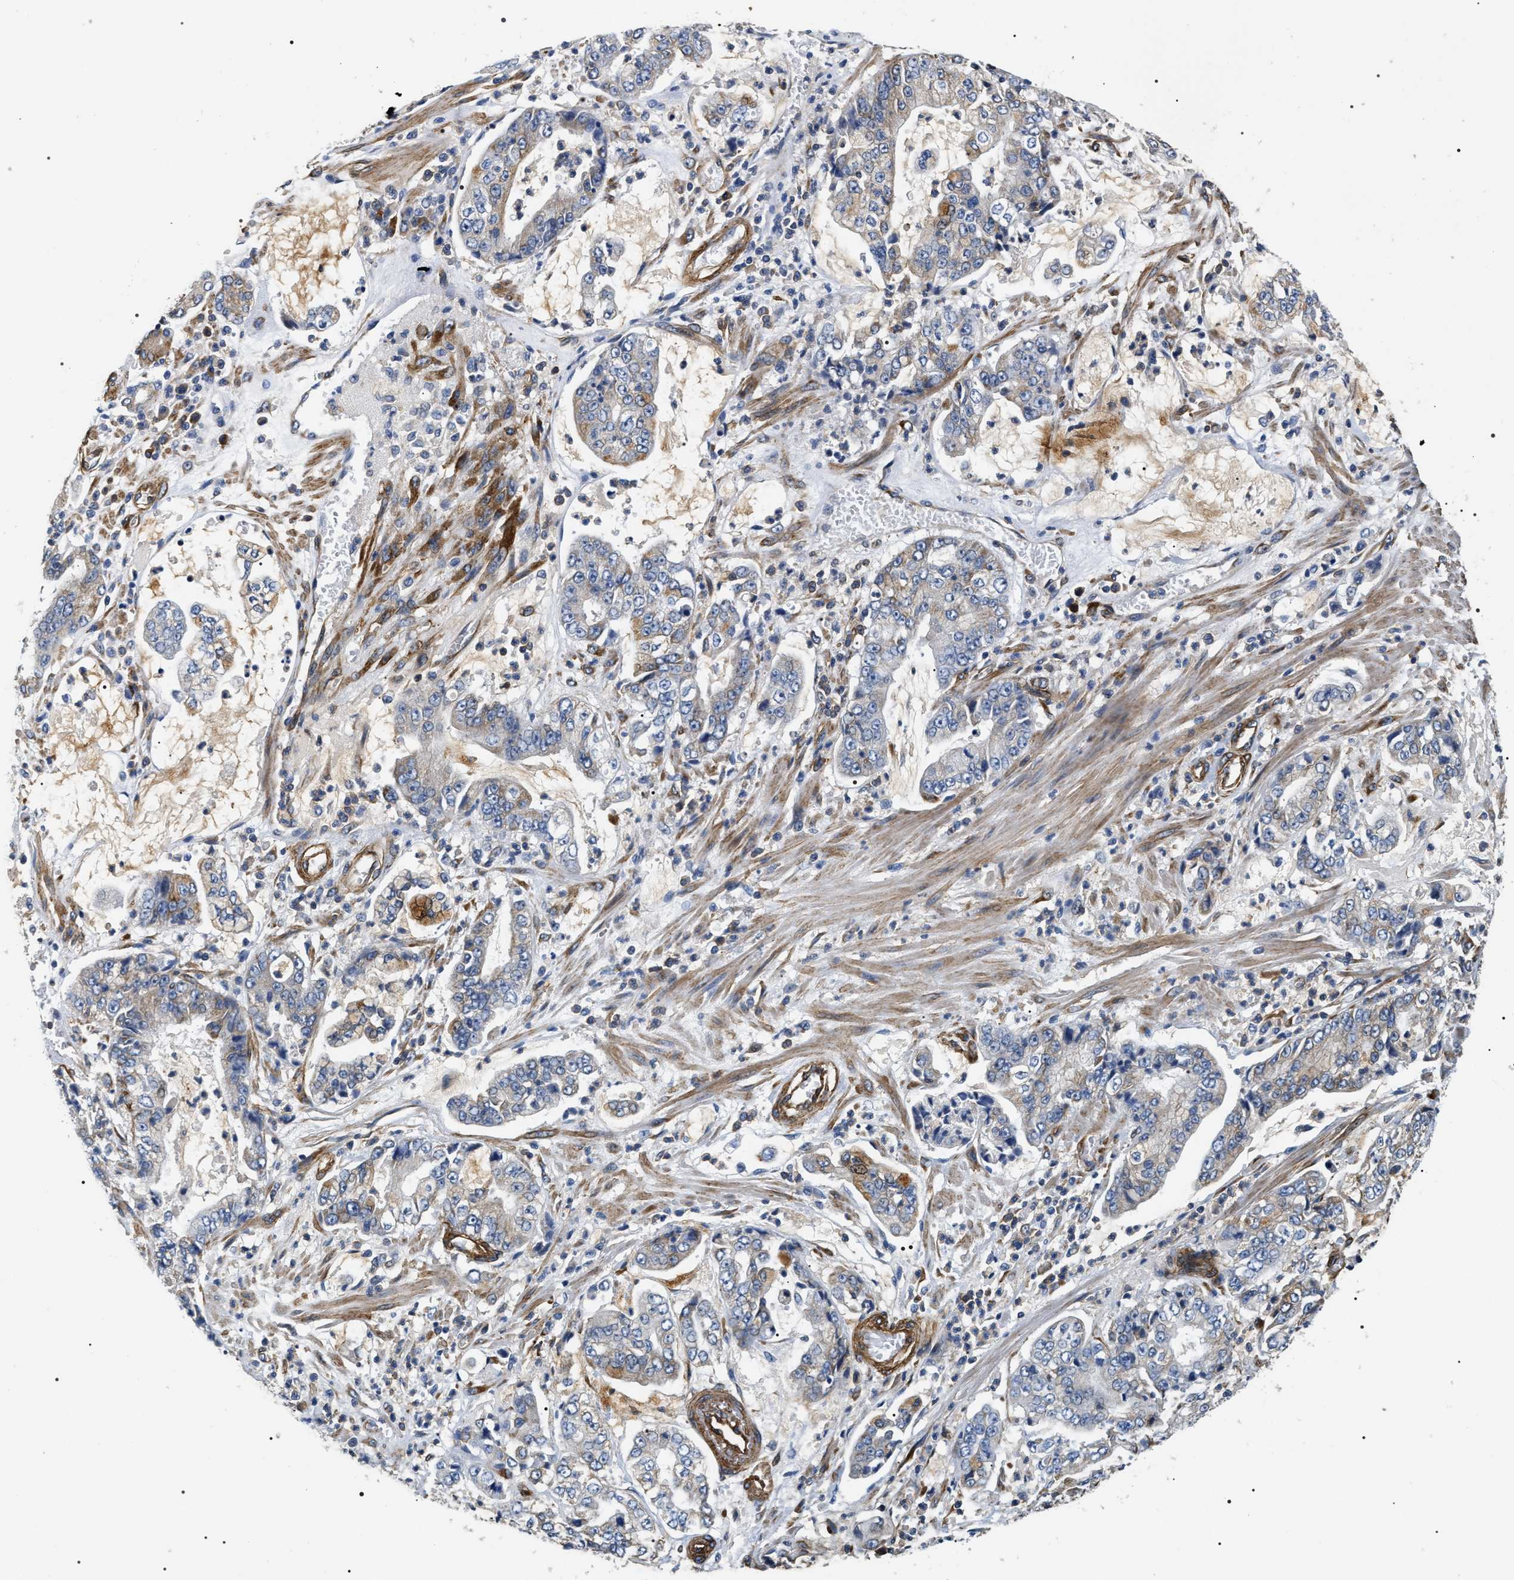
{"staining": {"intensity": "weak", "quantity": "<25%", "location": "cytoplasmic/membranous"}, "tissue": "stomach cancer", "cell_type": "Tumor cells", "image_type": "cancer", "snomed": [{"axis": "morphology", "description": "Adenocarcinoma, NOS"}, {"axis": "topography", "description": "Stomach"}], "caption": "Human adenocarcinoma (stomach) stained for a protein using immunohistochemistry shows no positivity in tumor cells.", "gene": "ZC3HAV1L", "patient": {"sex": "male", "age": 76}}